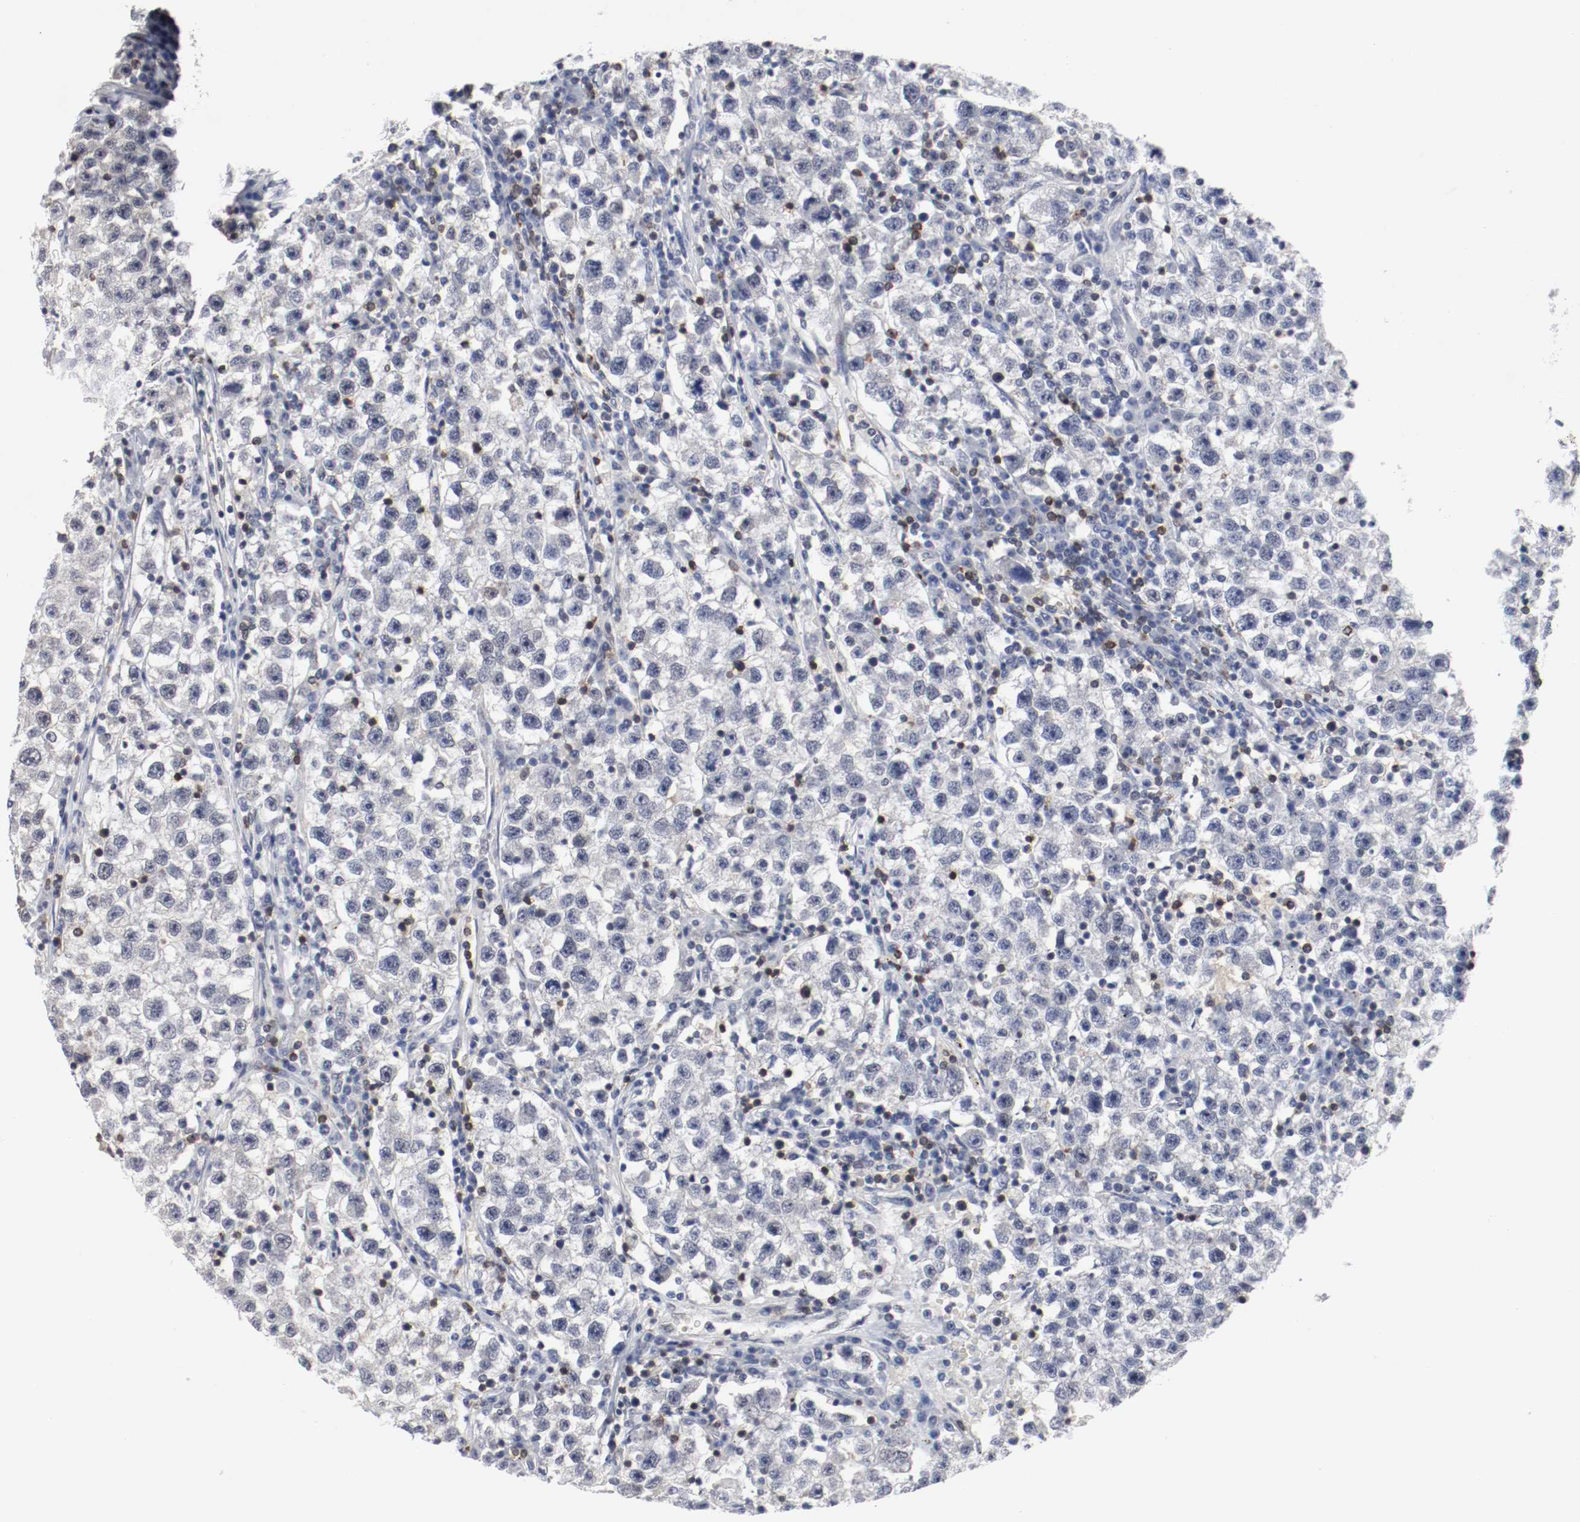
{"staining": {"intensity": "negative", "quantity": "none", "location": "none"}, "tissue": "testis cancer", "cell_type": "Tumor cells", "image_type": "cancer", "snomed": [{"axis": "morphology", "description": "Seminoma, NOS"}, {"axis": "topography", "description": "Testis"}], "caption": "Testis cancer stained for a protein using IHC shows no positivity tumor cells.", "gene": "JUND", "patient": {"sex": "male", "age": 22}}